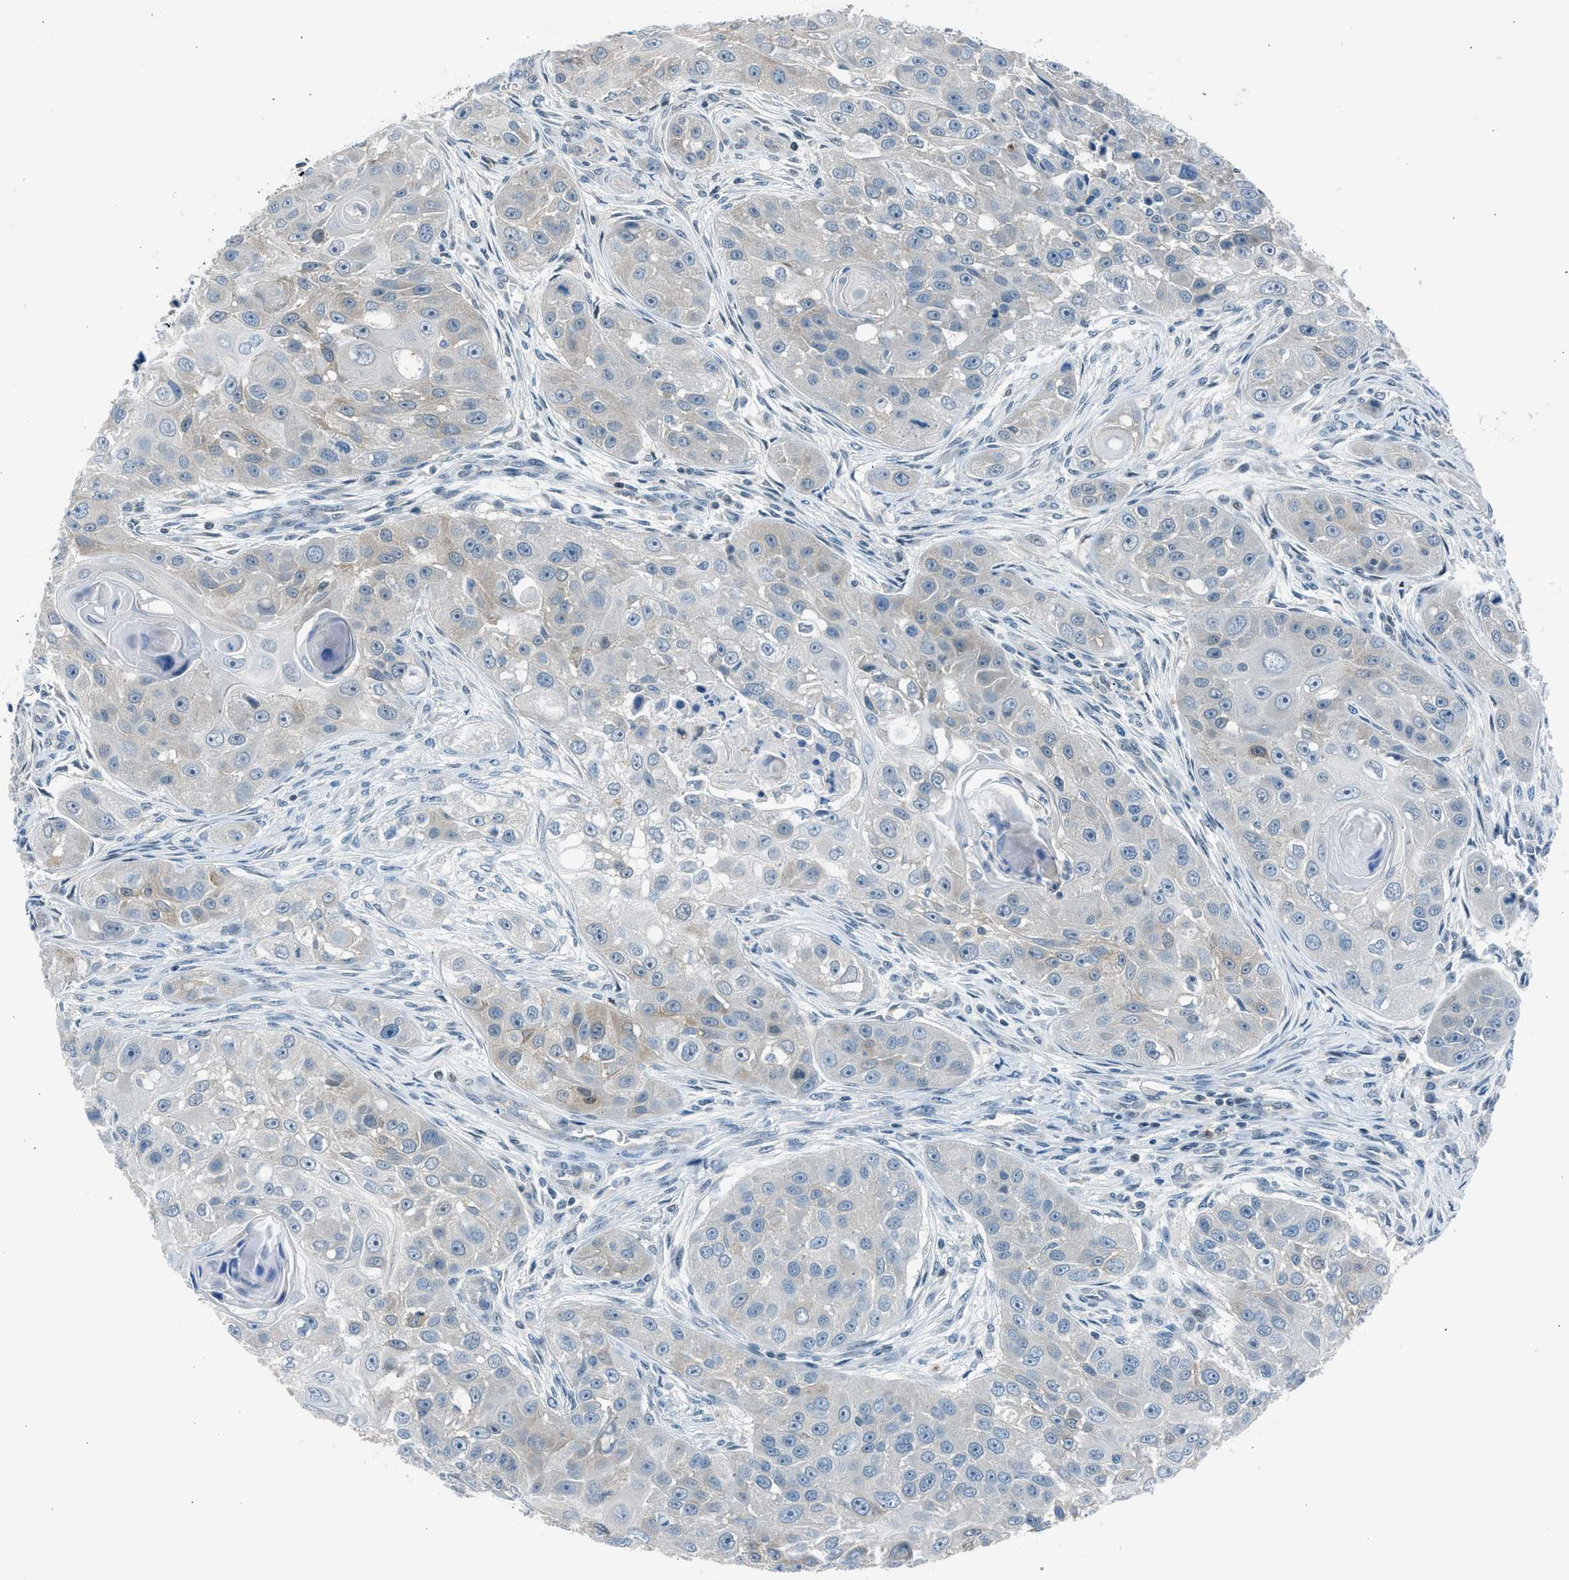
{"staining": {"intensity": "weak", "quantity": "<25%", "location": "cytoplasmic/membranous"}, "tissue": "head and neck cancer", "cell_type": "Tumor cells", "image_type": "cancer", "snomed": [{"axis": "morphology", "description": "Normal tissue, NOS"}, {"axis": "morphology", "description": "Squamous cell carcinoma, NOS"}, {"axis": "topography", "description": "Skeletal muscle"}, {"axis": "topography", "description": "Head-Neck"}], "caption": "Head and neck cancer (squamous cell carcinoma) stained for a protein using IHC shows no positivity tumor cells.", "gene": "LMLN", "patient": {"sex": "male", "age": 51}}